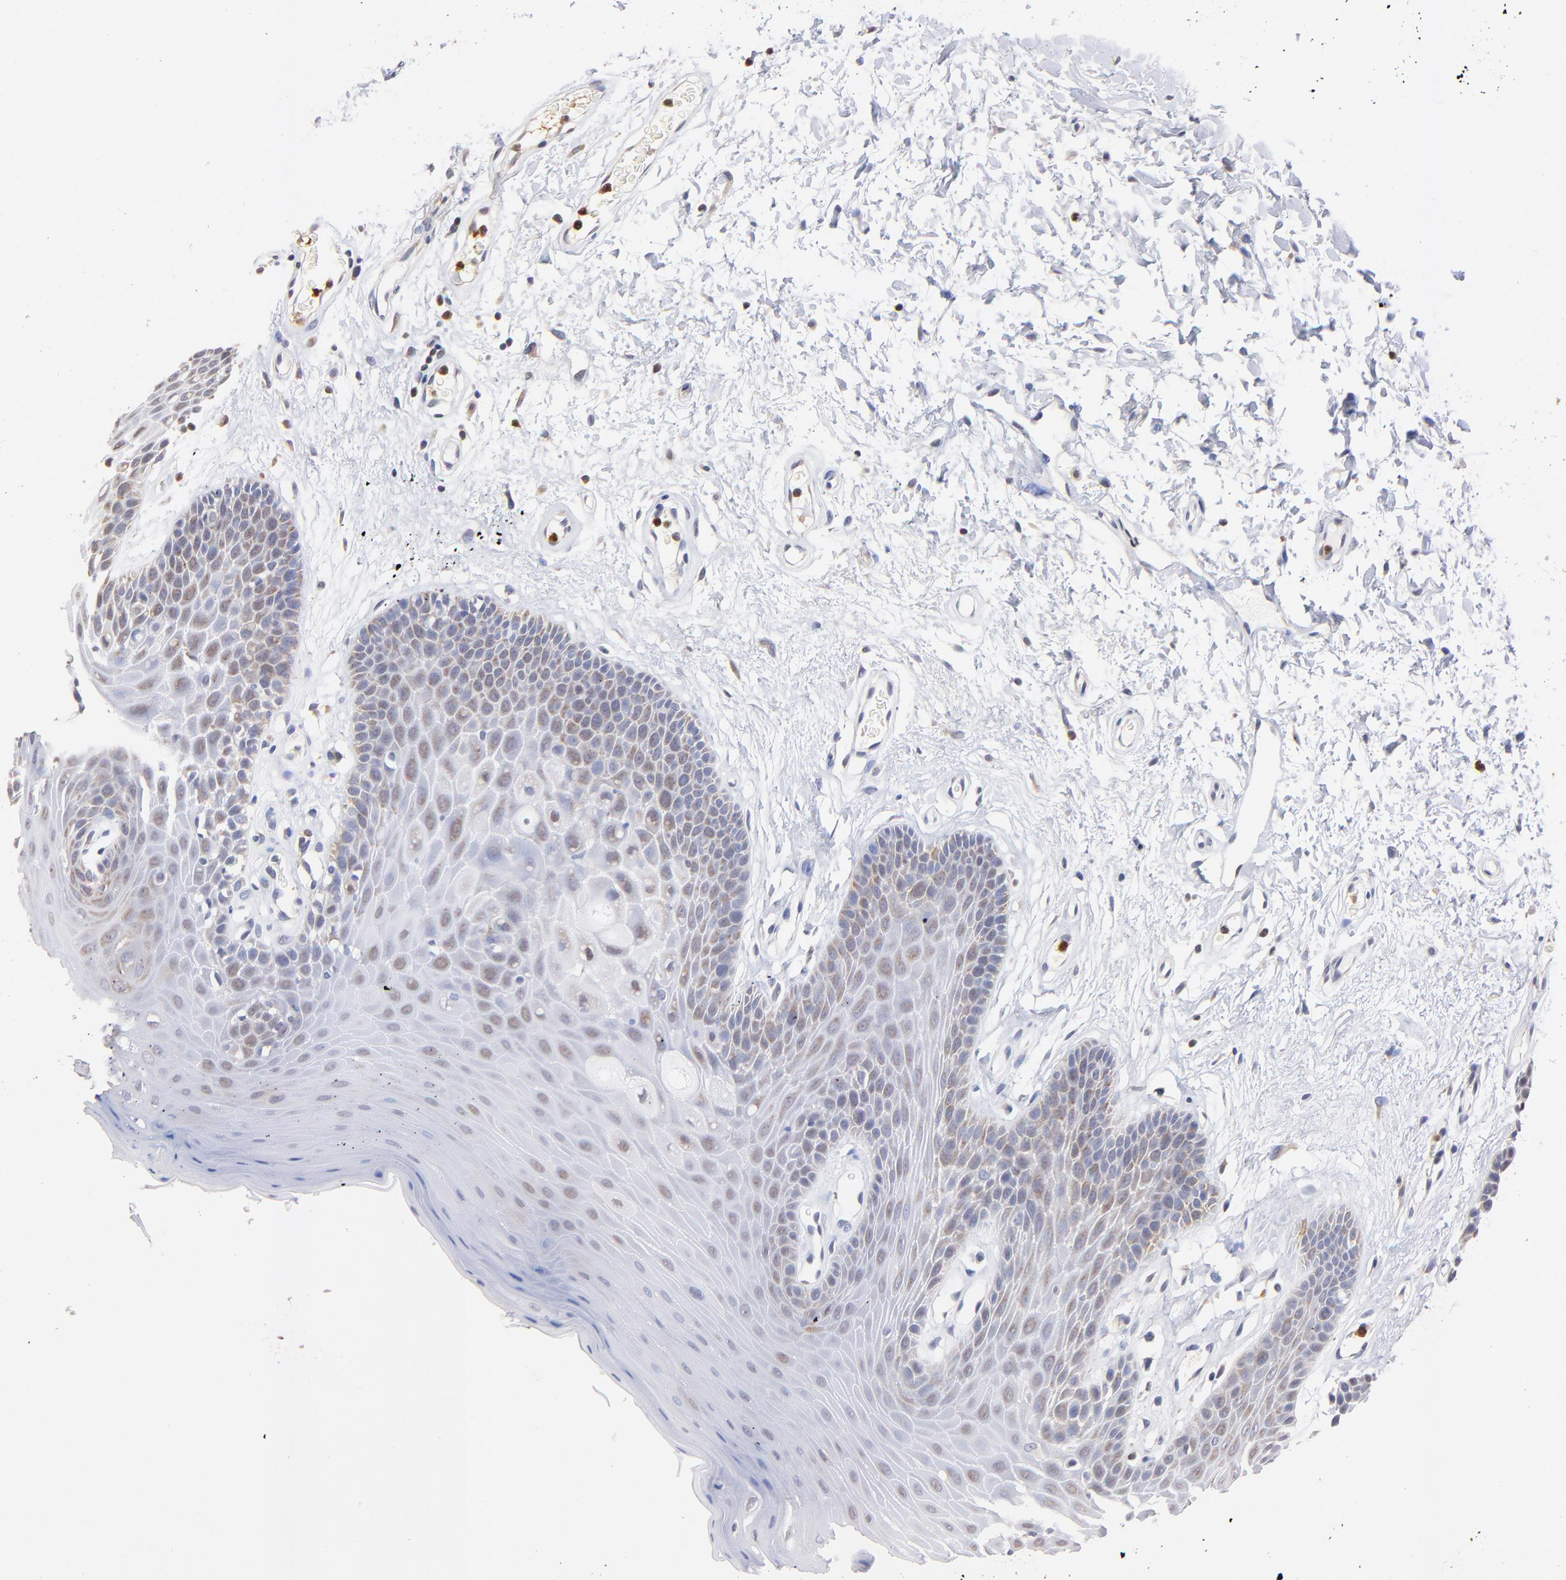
{"staining": {"intensity": "moderate", "quantity": "<25%", "location": "cytoplasmic/membranous"}, "tissue": "oral mucosa", "cell_type": "Squamous epithelial cells", "image_type": "normal", "snomed": [{"axis": "morphology", "description": "Normal tissue, NOS"}, {"axis": "morphology", "description": "Squamous cell carcinoma, NOS"}, {"axis": "topography", "description": "Skeletal muscle"}, {"axis": "topography", "description": "Oral tissue"}, {"axis": "topography", "description": "Head-Neck"}], "caption": "Immunohistochemistry of unremarkable oral mucosa shows low levels of moderate cytoplasmic/membranous expression in about <25% of squamous epithelial cells. The protein is stained brown, and the nuclei are stained in blue (DAB IHC with brightfield microscopy, high magnification).", "gene": "BBOF1", "patient": {"sex": "male", "age": 71}}